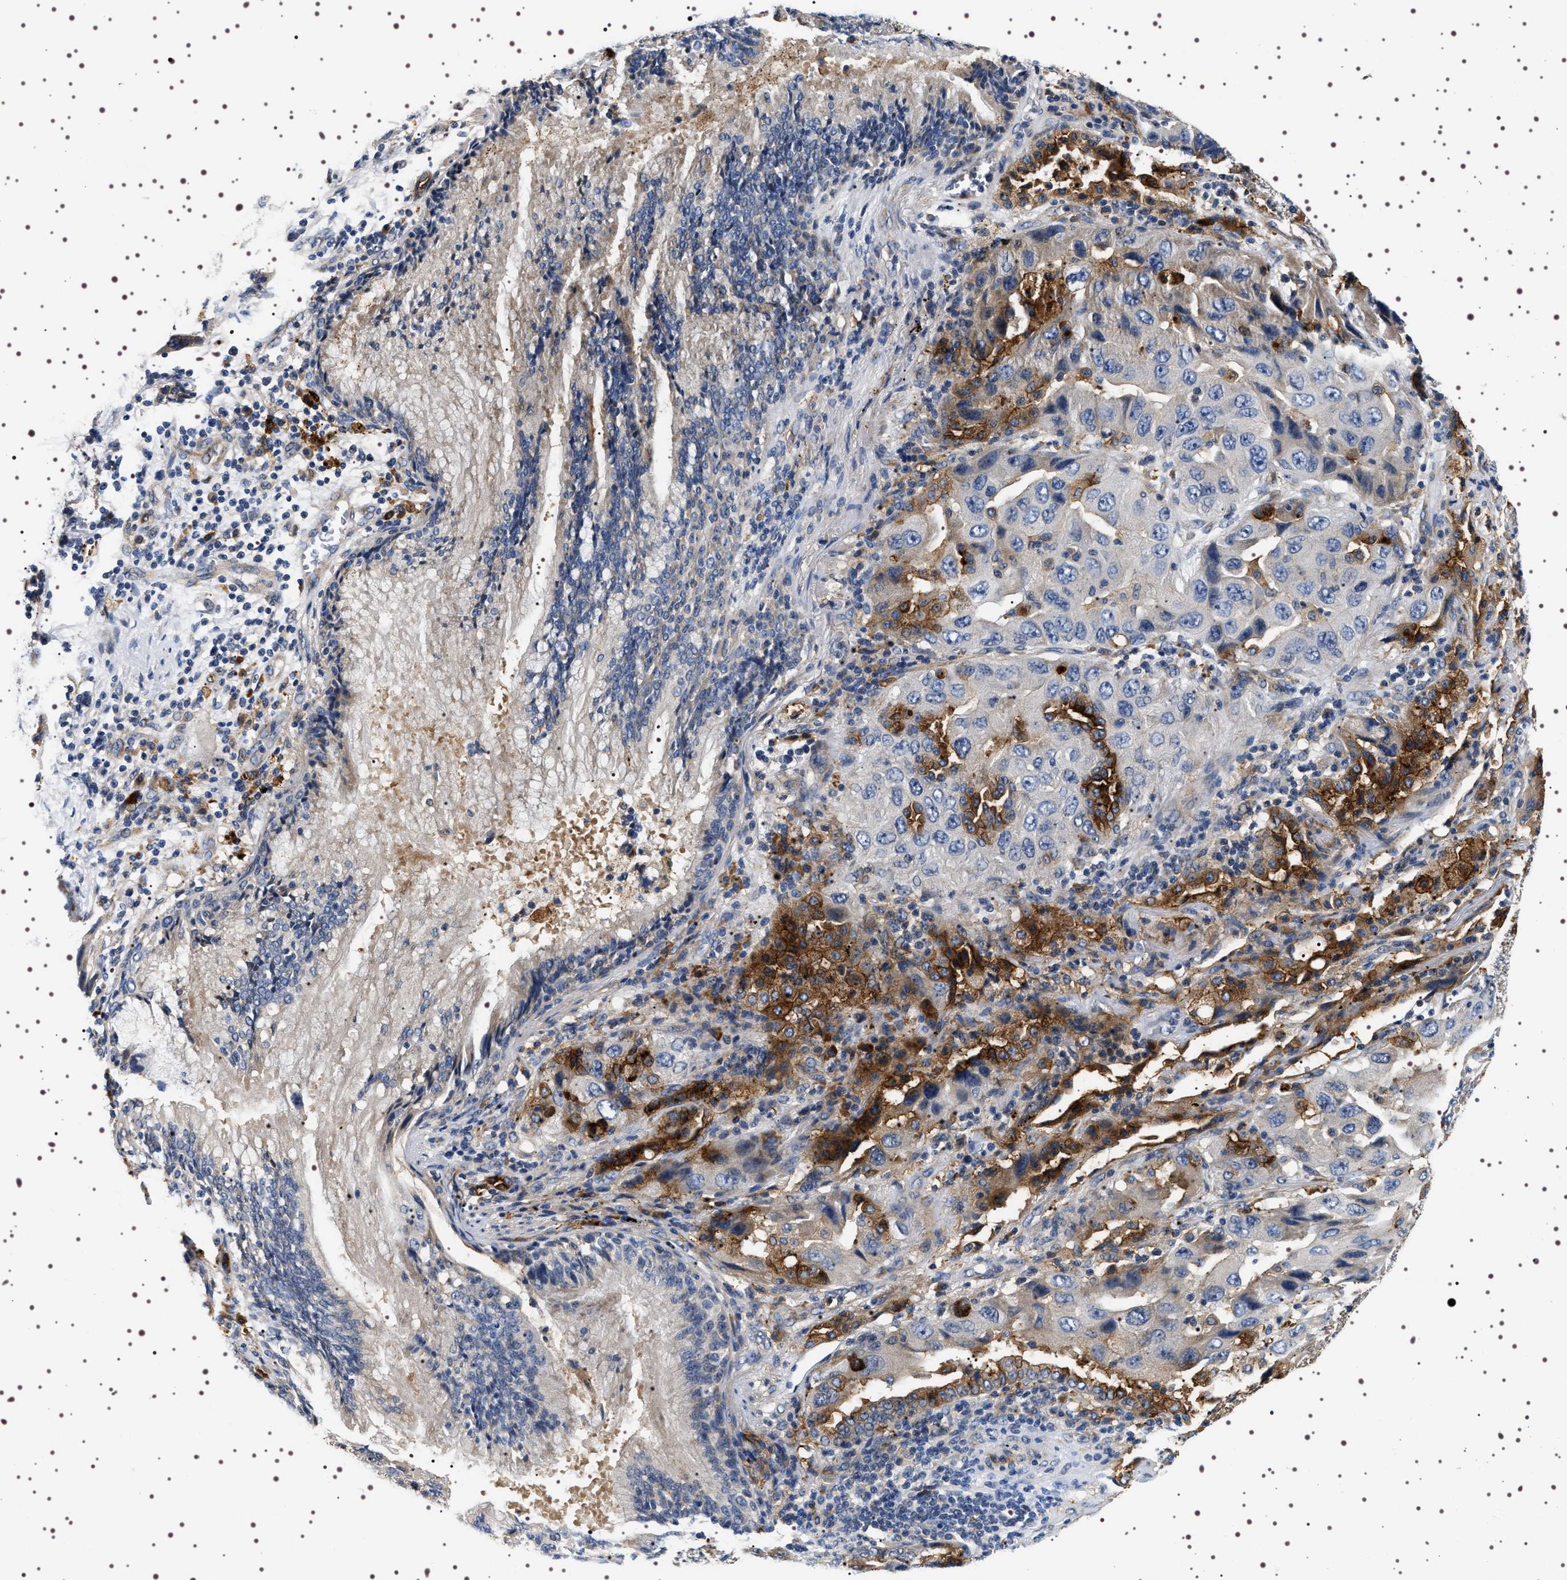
{"staining": {"intensity": "moderate", "quantity": "<25%", "location": "cytoplasmic/membranous"}, "tissue": "lung cancer", "cell_type": "Tumor cells", "image_type": "cancer", "snomed": [{"axis": "morphology", "description": "Adenocarcinoma, NOS"}, {"axis": "topography", "description": "Lung"}], "caption": "This image demonstrates immunohistochemistry (IHC) staining of lung cancer (adenocarcinoma), with low moderate cytoplasmic/membranous staining in about <25% of tumor cells.", "gene": "ALPL", "patient": {"sex": "female", "age": 65}}